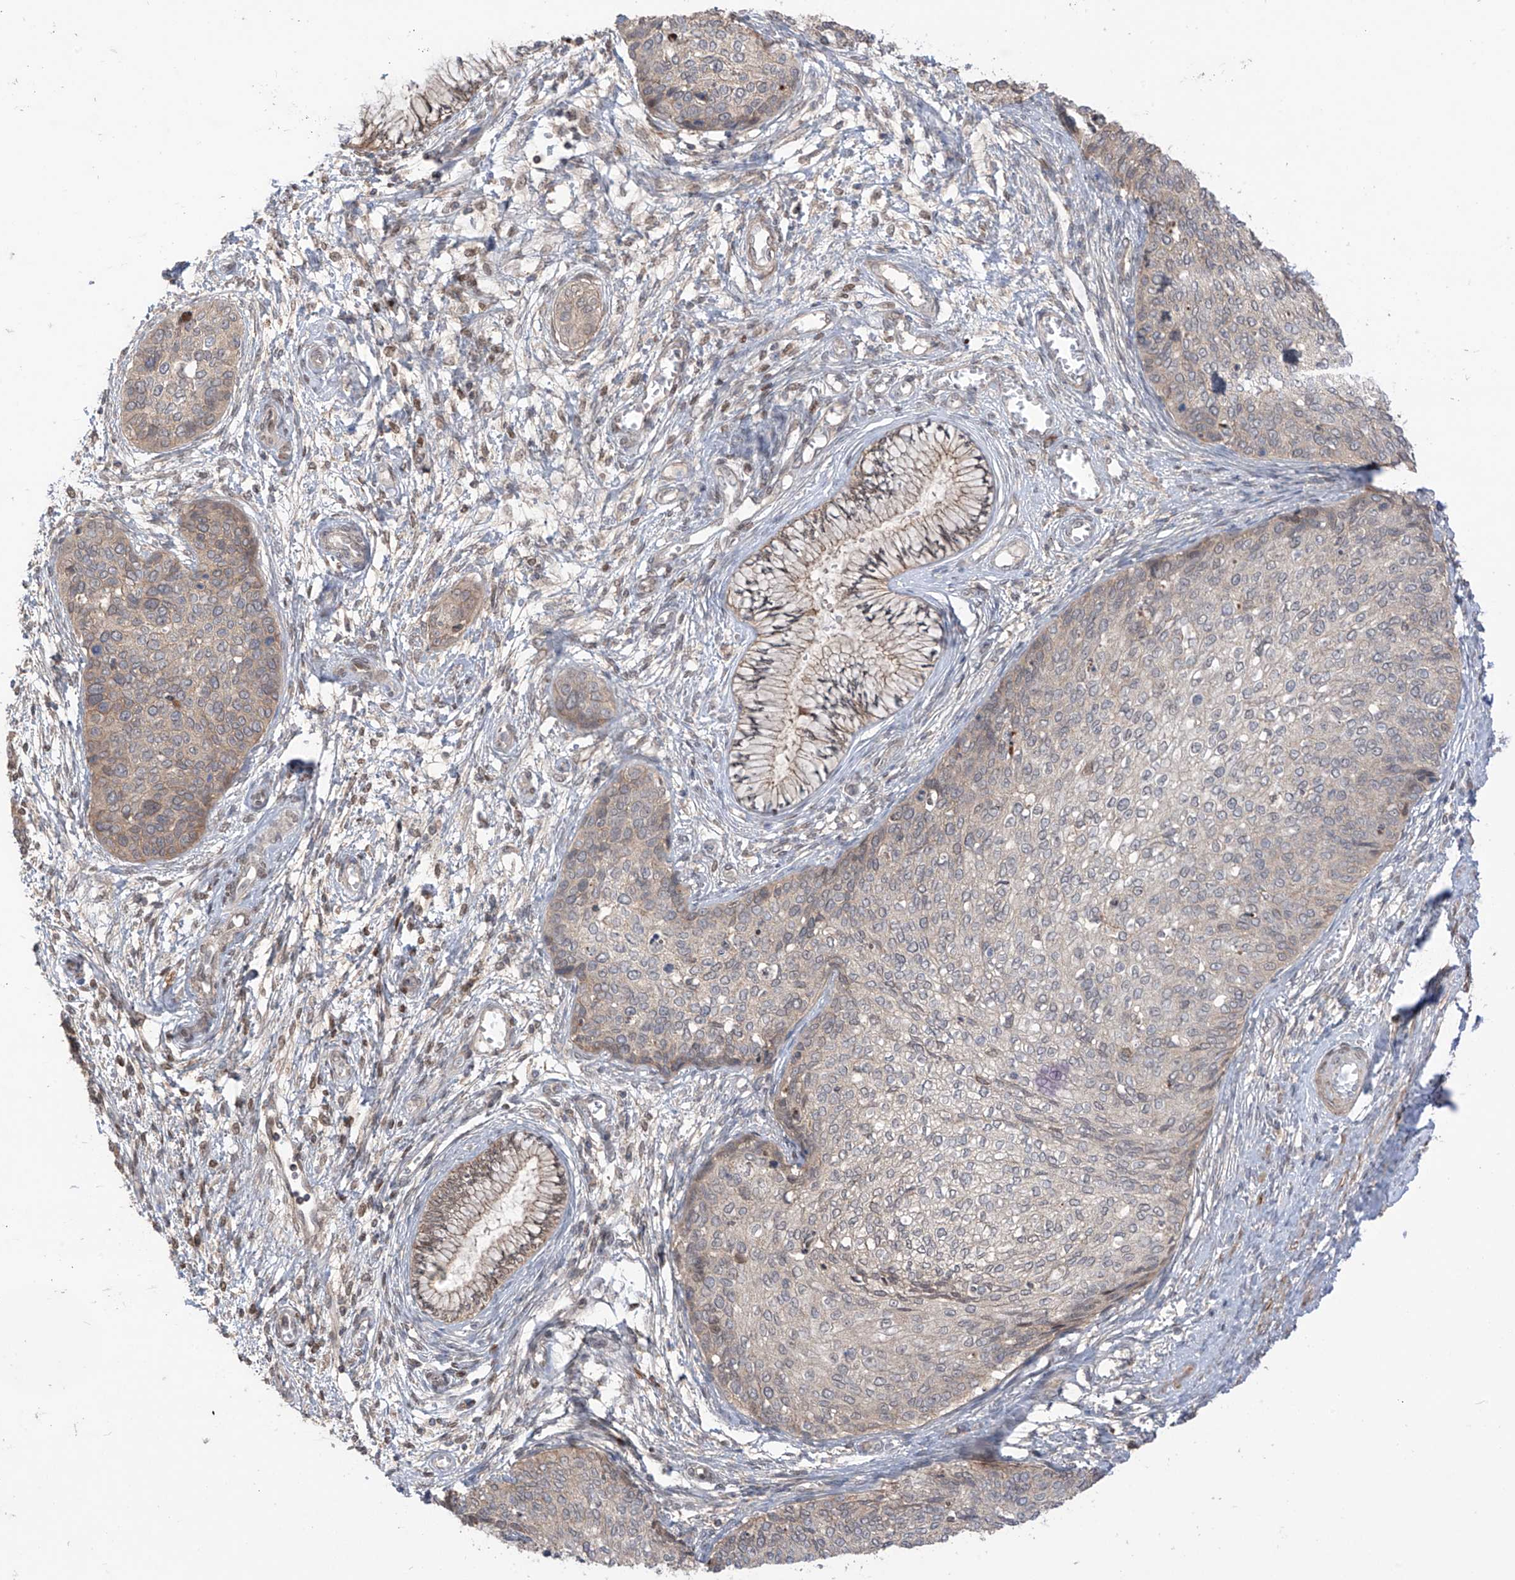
{"staining": {"intensity": "weak", "quantity": "<25%", "location": "cytoplasmic/membranous"}, "tissue": "cervical cancer", "cell_type": "Tumor cells", "image_type": "cancer", "snomed": [{"axis": "morphology", "description": "Squamous cell carcinoma, NOS"}, {"axis": "topography", "description": "Cervix"}], "caption": "IHC photomicrograph of cervical cancer stained for a protein (brown), which exhibits no staining in tumor cells.", "gene": "LRRC74A", "patient": {"sex": "female", "age": 37}}